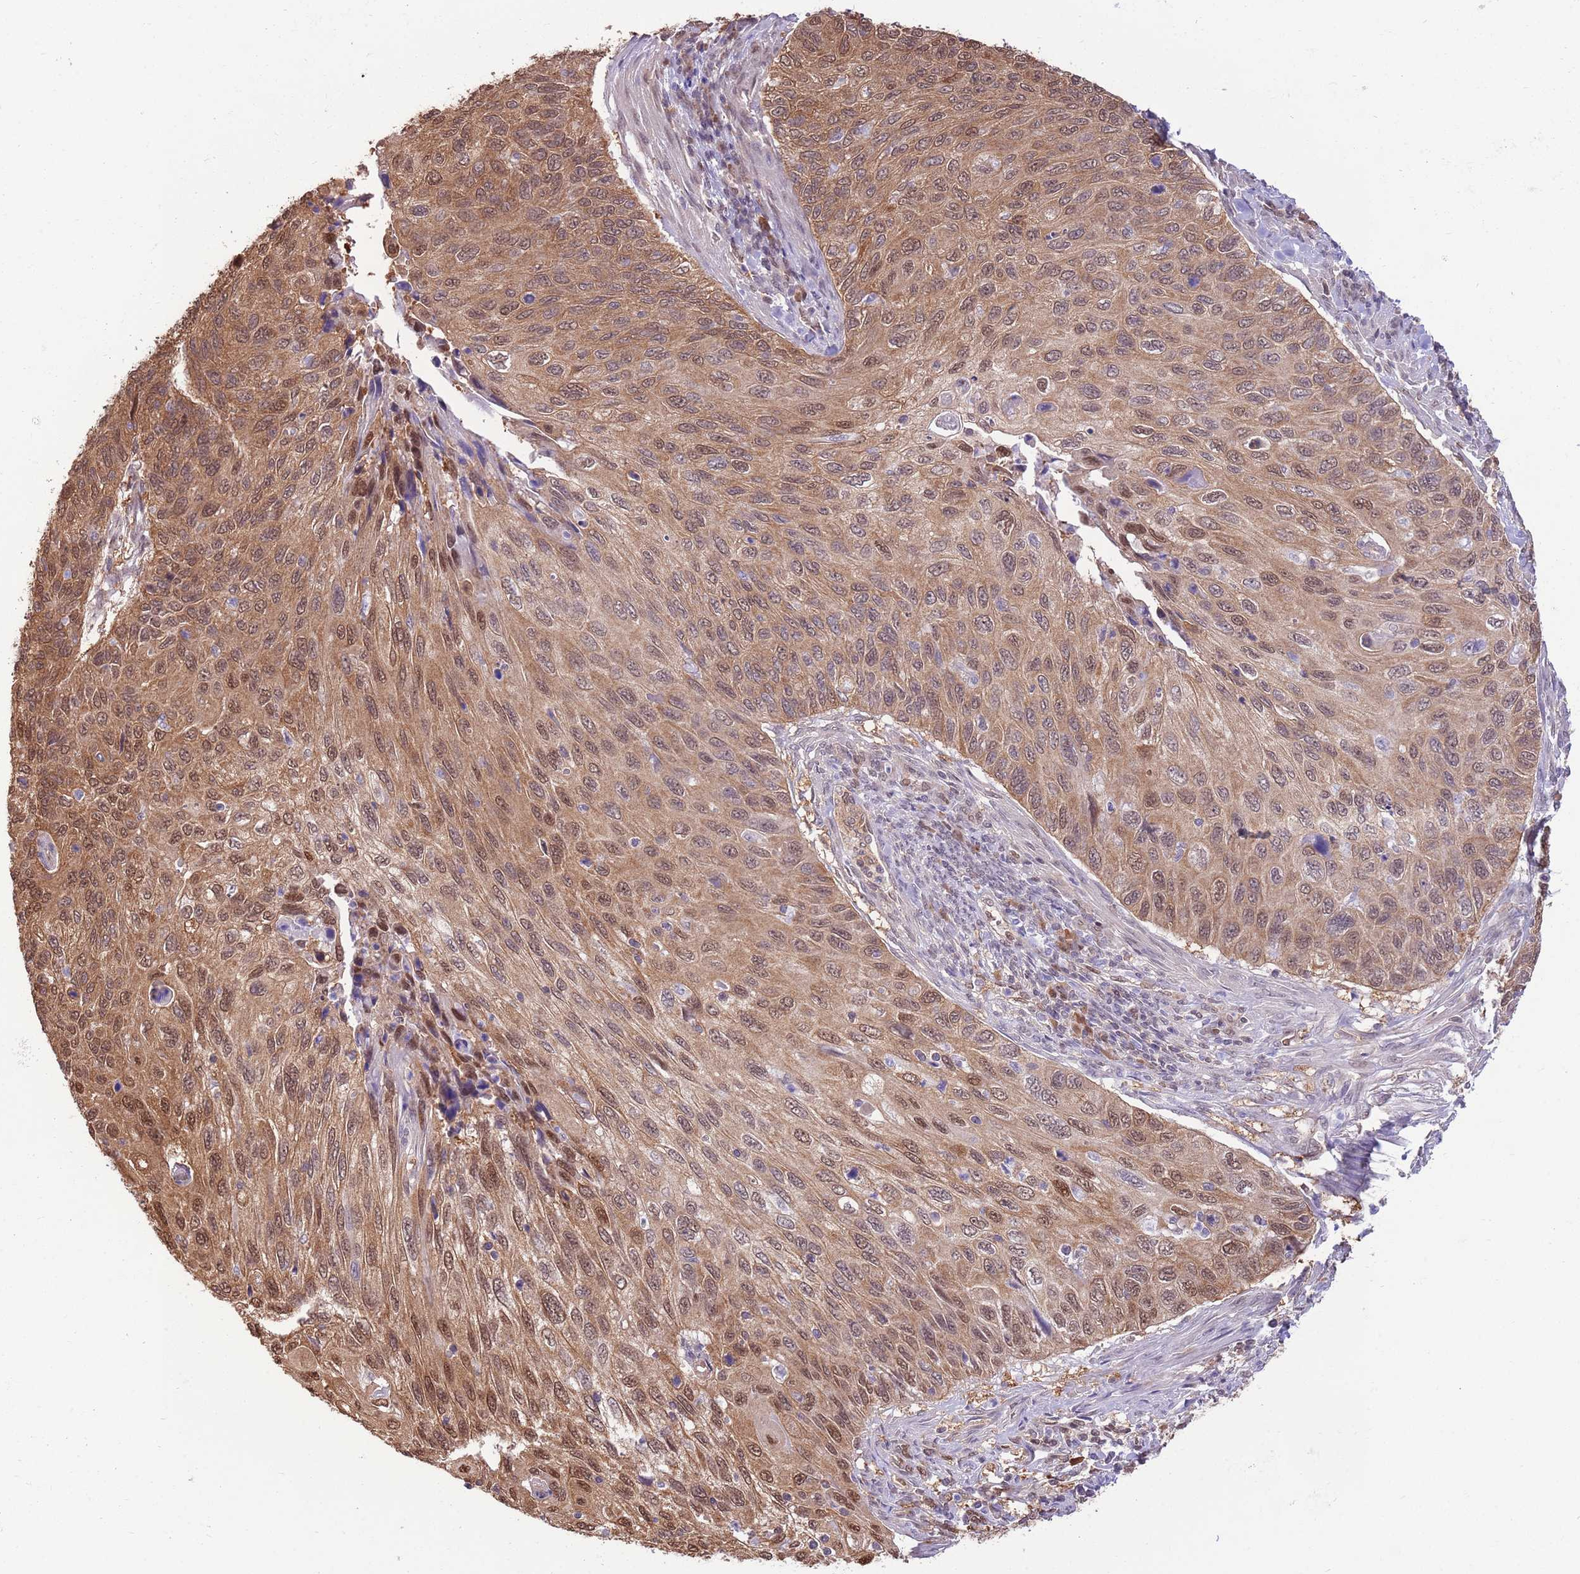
{"staining": {"intensity": "moderate", "quantity": ">75%", "location": "cytoplasmic/membranous,nuclear"}, "tissue": "cervical cancer", "cell_type": "Tumor cells", "image_type": "cancer", "snomed": [{"axis": "morphology", "description": "Squamous cell carcinoma, NOS"}, {"axis": "topography", "description": "Cervix"}], "caption": "High-magnification brightfield microscopy of squamous cell carcinoma (cervical) stained with DAB (3,3'-diaminobenzidine) (brown) and counterstained with hematoxylin (blue). tumor cells exhibit moderate cytoplasmic/membranous and nuclear staining is seen in approximately>75% of cells. Immunohistochemistry (ihc) stains the protein of interest in brown and the nuclei are stained blue.", "gene": "NSFL1C", "patient": {"sex": "female", "age": 70}}